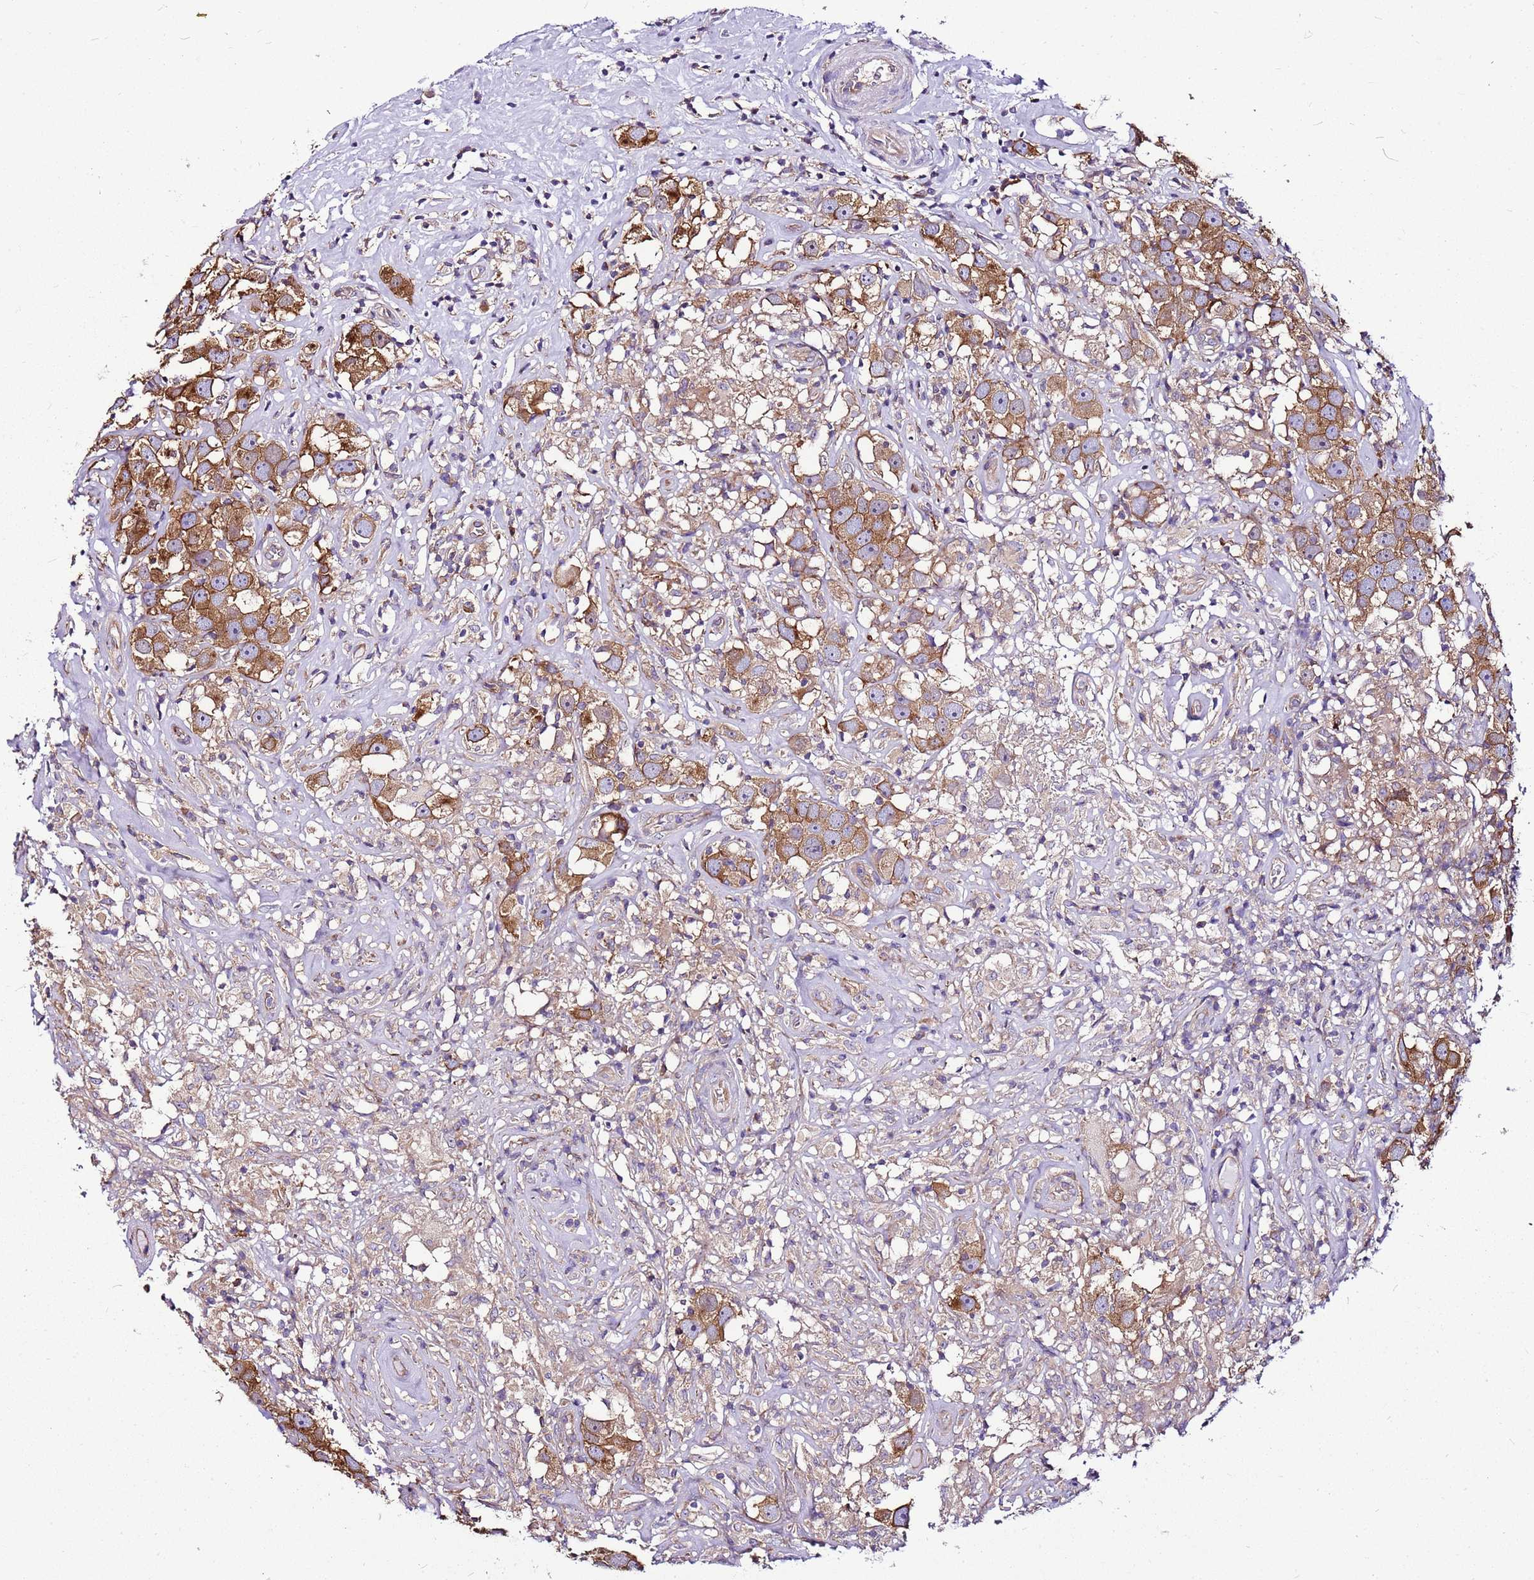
{"staining": {"intensity": "moderate", "quantity": ">75%", "location": "cytoplasmic/membranous"}, "tissue": "testis cancer", "cell_type": "Tumor cells", "image_type": "cancer", "snomed": [{"axis": "morphology", "description": "Seminoma, NOS"}, {"axis": "topography", "description": "Testis"}], "caption": "A high-resolution photomicrograph shows IHC staining of testis cancer, which reveals moderate cytoplasmic/membranous staining in approximately >75% of tumor cells. (DAB = brown stain, brightfield microscopy at high magnification).", "gene": "ATXN2L", "patient": {"sex": "male", "age": 49}}